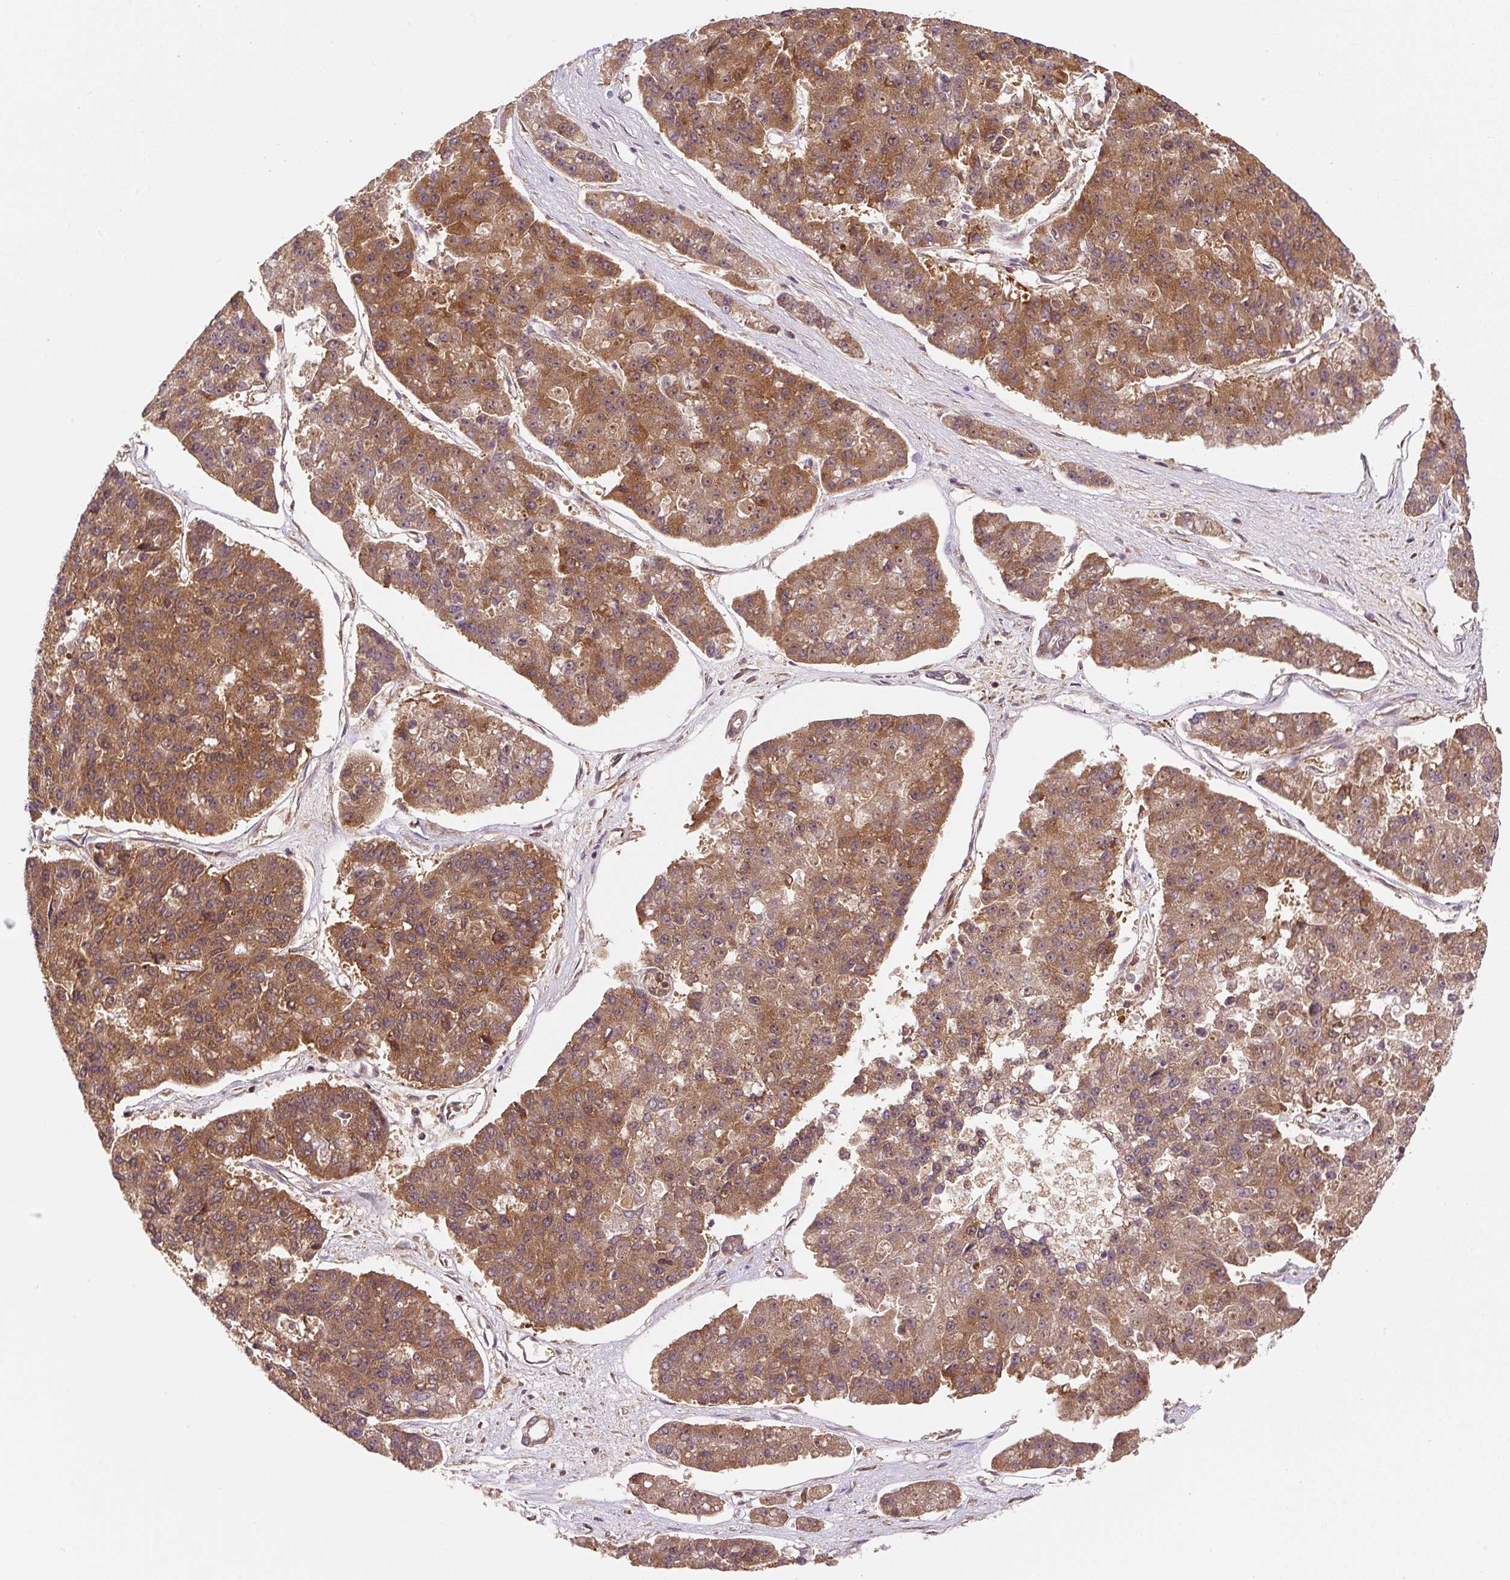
{"staining": {"intensity": "moderate", "quantity": ">75%", "location": "cytoplasmic/membranous"}, "tissue": "pancreatic cancer", "cell_type": "Tumor cells", "image_type": "cancer", "snomed": [{"axis": "morphology", "description": "Adenocarcinoma, NOS"}, {"axis": "topography", "description": "Pancreas"}], "caption": "Human pancreatic adenocarcinoma stained with a protein marker reveals moderate staining in tumor cells.", "gene": "EIF2S2", "patient": {"sex": "male", "age": 50}}